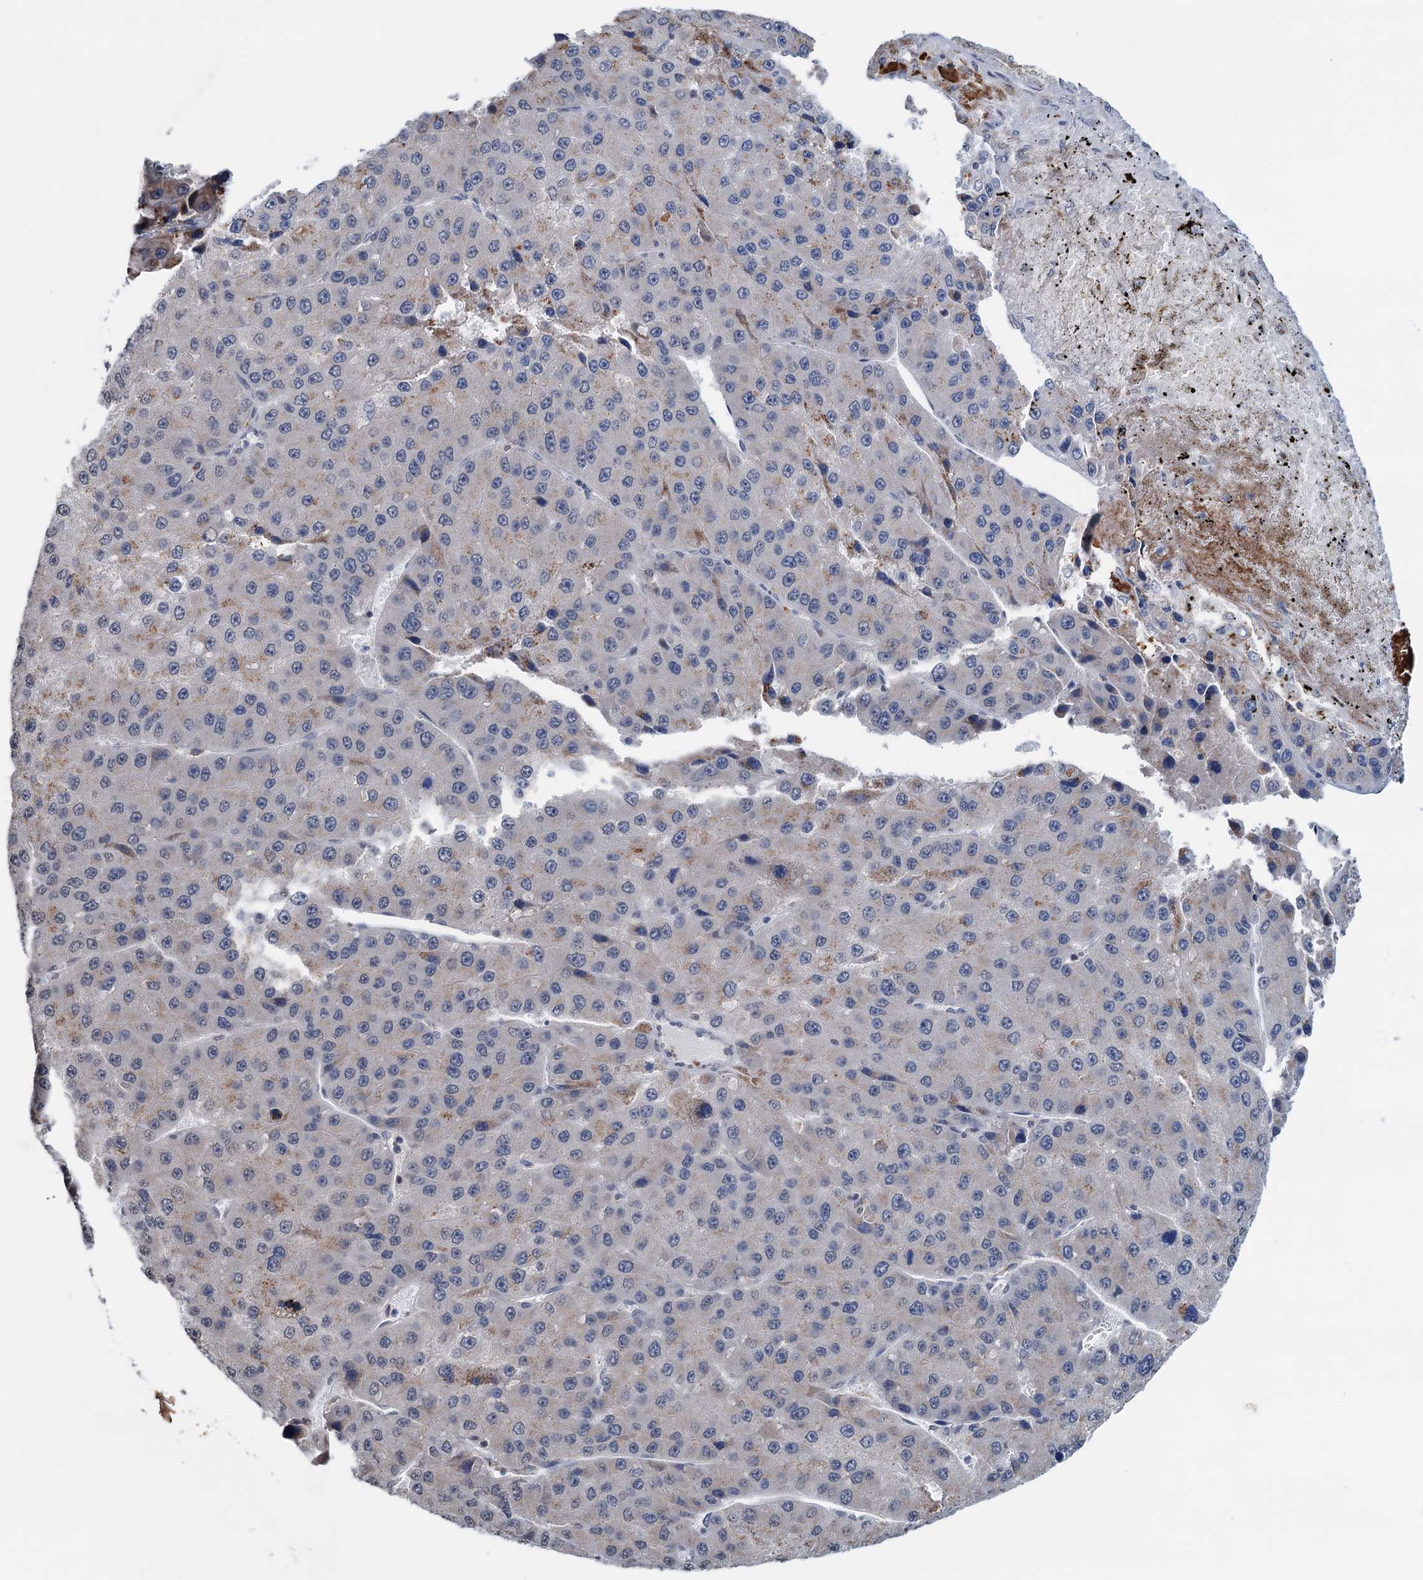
{"staining": {"intensity": "weak", "quantity": "<25%", "location": "cytoplasmic/membranous"}, "tissue": "liver cancer", "cell_type": "Tumor cells", "image_type": "cancer", "snomed": [{"axis": "morphology", "description": "Carcinoma, Hepatocellular, NOS"}, {"axis": "topography", "description": "Liver"}], "caption": "Tumor cells show no significant protein expression in liver hepatocellular carcinoma.", "gene": "SHLD1", "patient": {"sex": "female", "age": 73}}